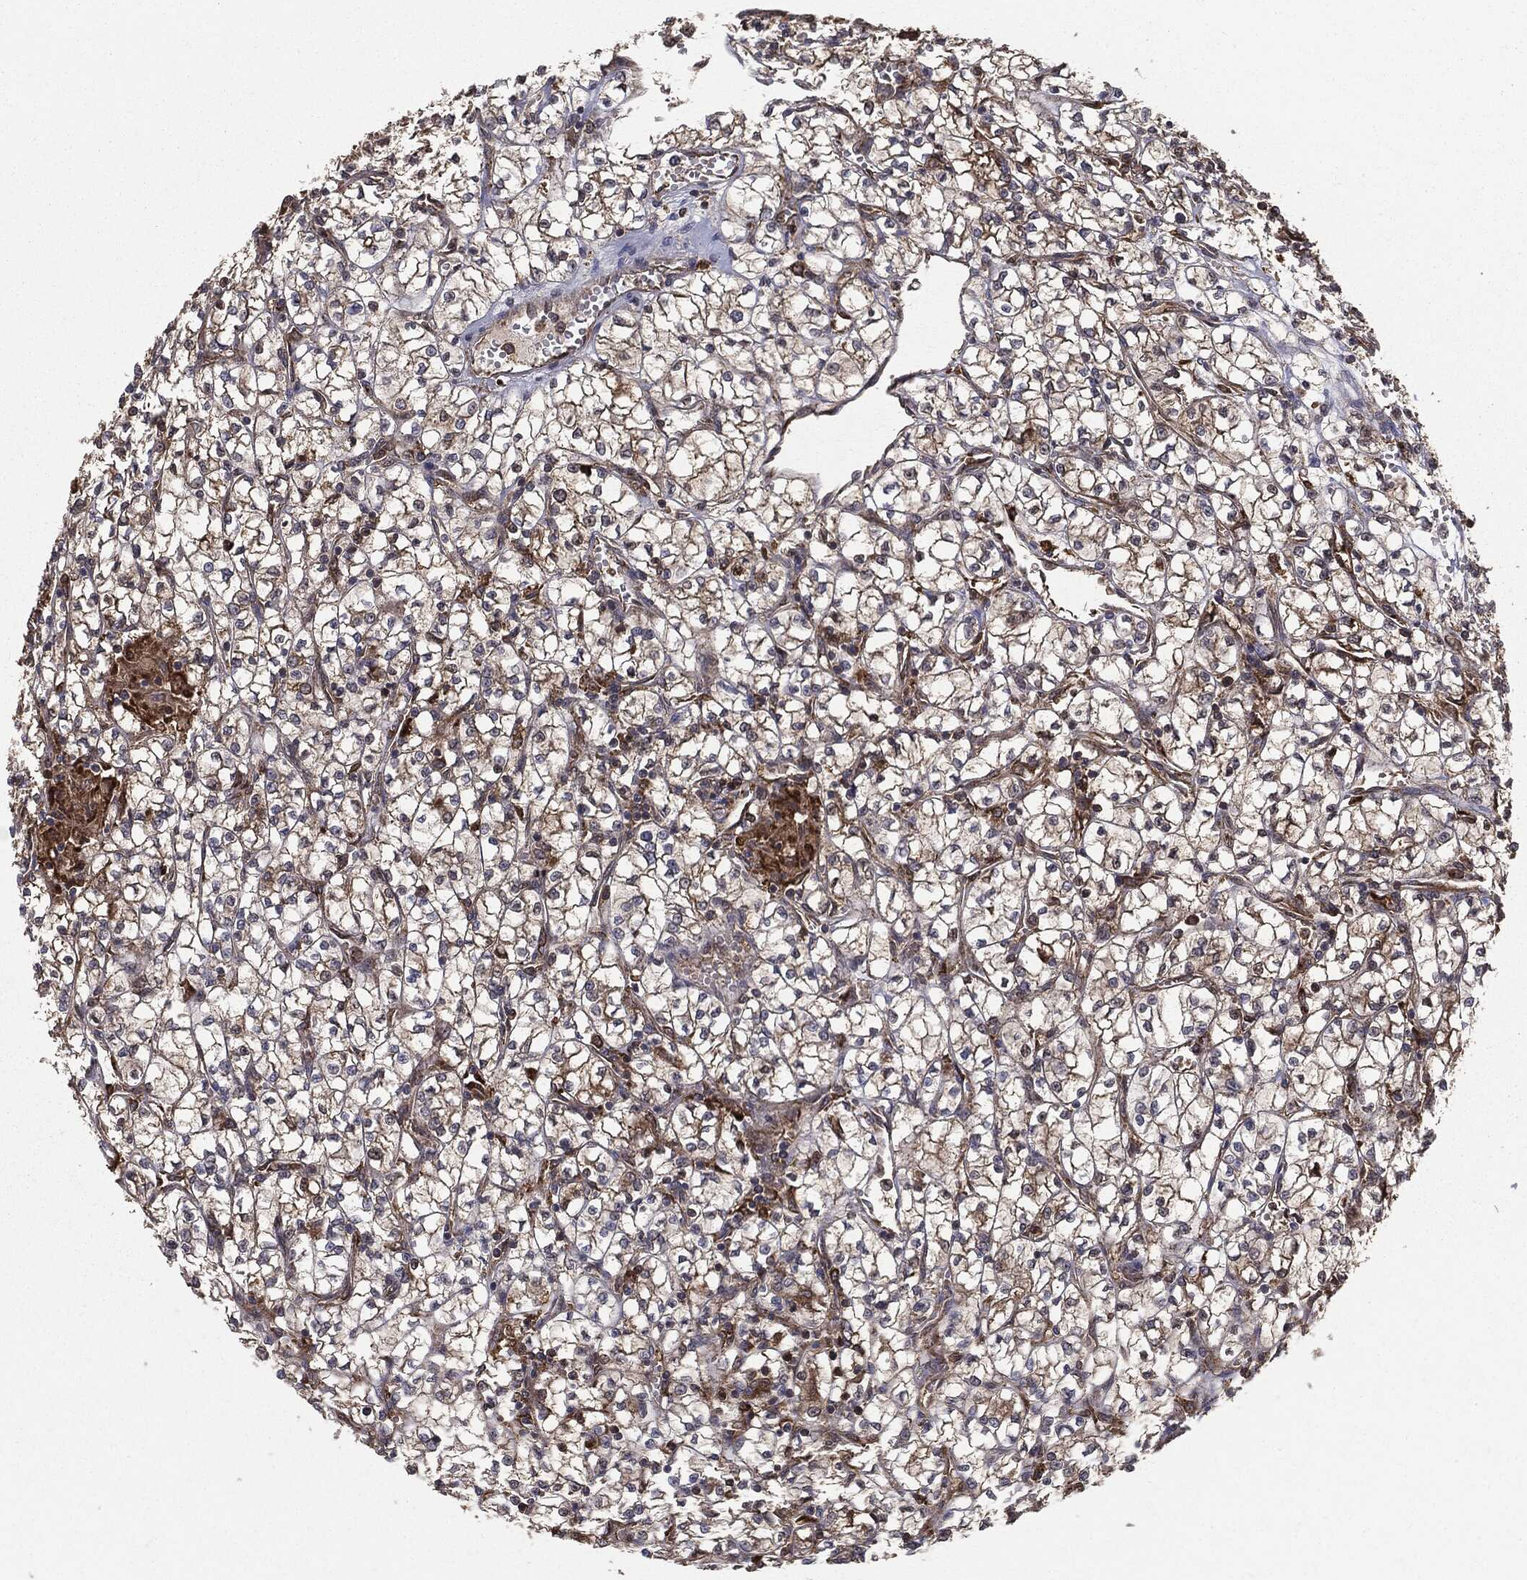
{"staining": {"intensity": "moderate", "quantity": "25%-75%", "location": "cytoplasmic/membranous"}, "tissue": "renal cancer", "cell_type": "Tumor cells", "image_type": "cancer", "snomed": [{"axis": "morphology", "description": "Adenocarcinoma, NOS"}, {"axis": "topography", "description": "Kidney"}], "caption": "Immunohistochemistry (DAB (3,3'-diaminobenzidine)) staining of human adenocarcinoma (renal) shows moderate cytoplasmic/membranous protein positivity in about 25%-75% of tumor cells.", "gene": "NME1", "patient": {"sex": "female", "age": 64}}